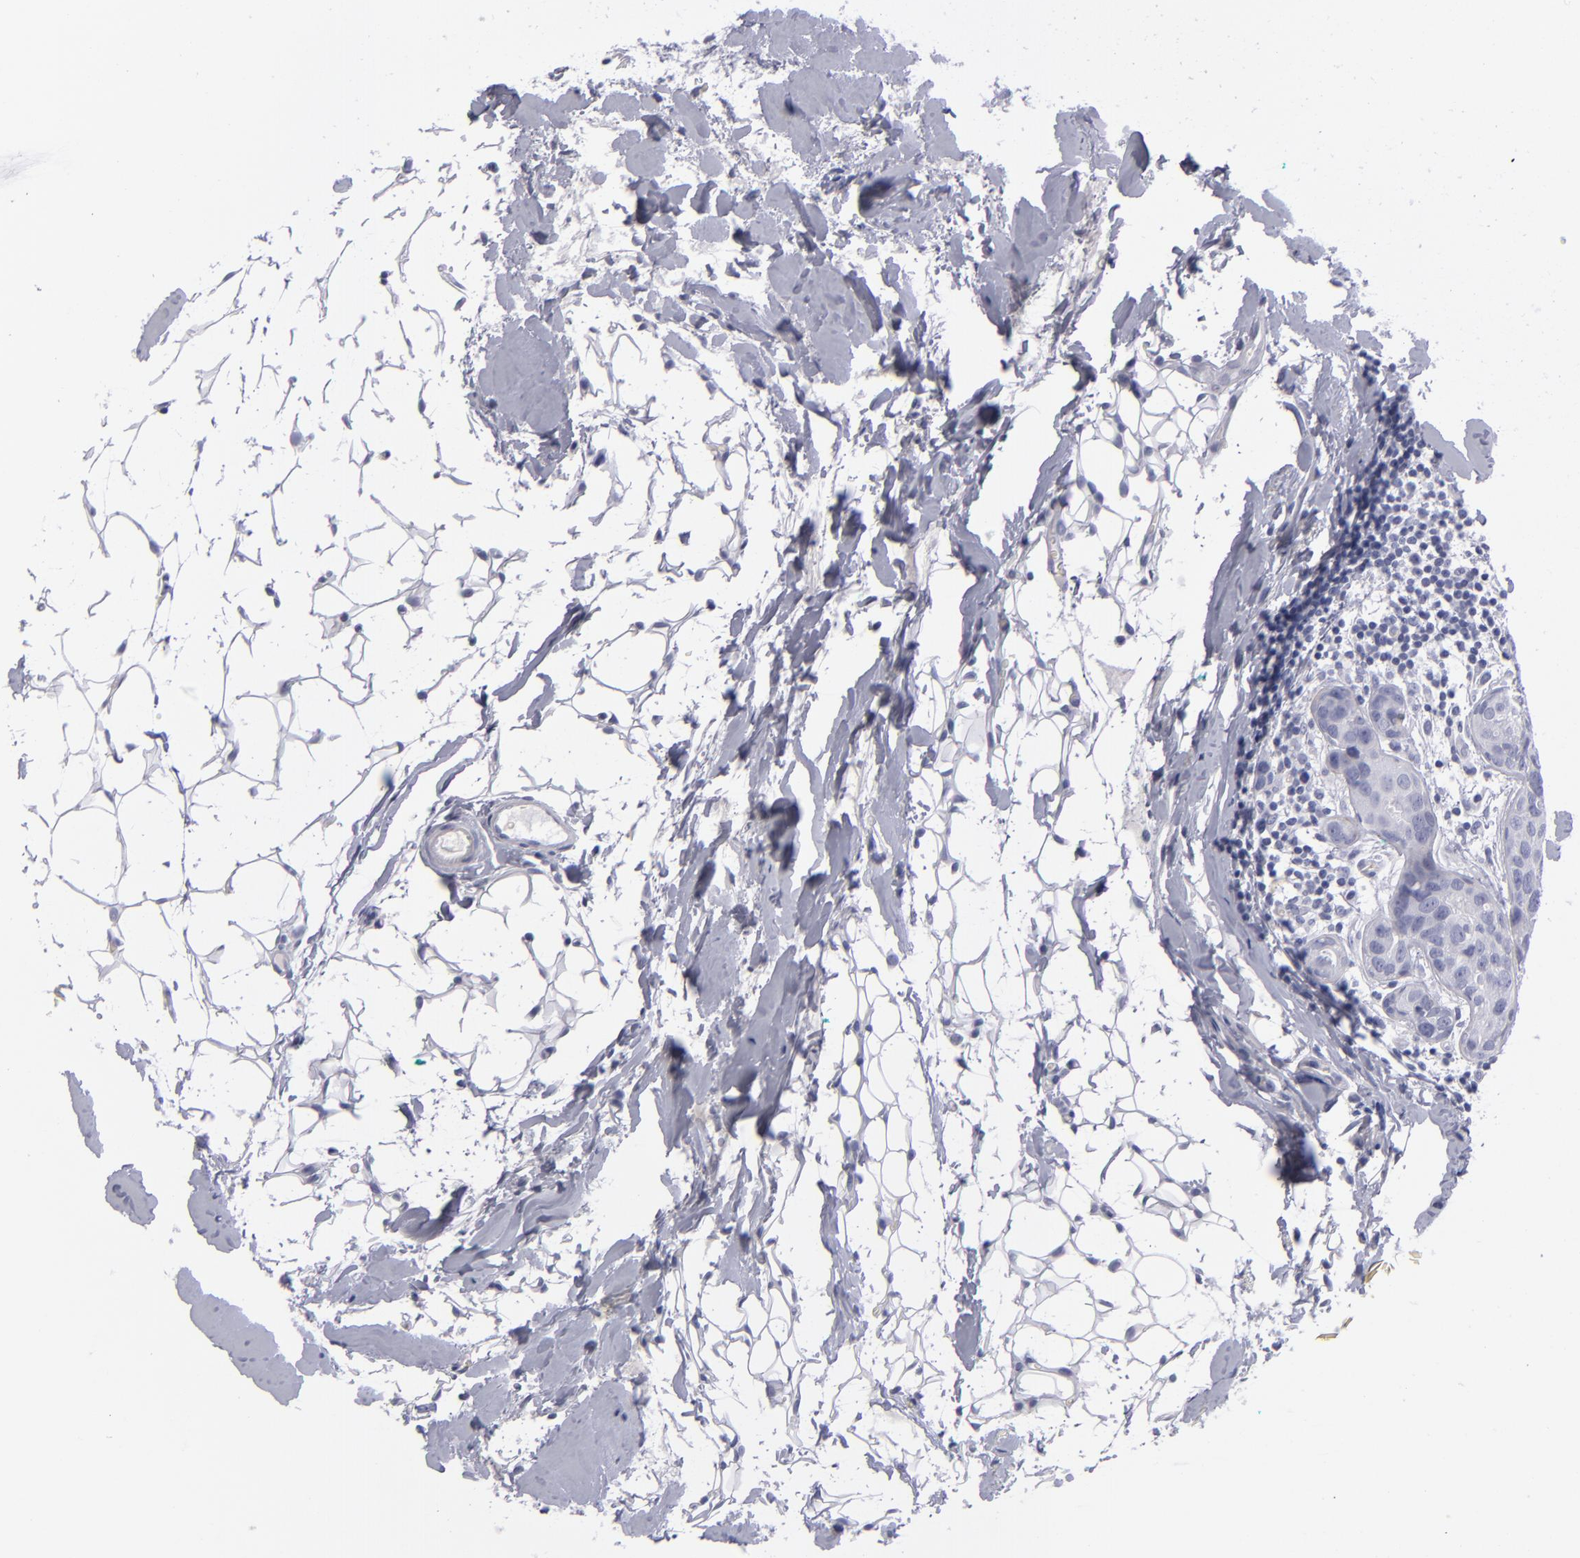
{"staining": {"intensity": "negative", "quantity": "none", "location": "none"}, "tissue": "breast cancer", "cell_type": "Tumor cells", "image_type": "cancer", "snomed": [{"axis": "morphology", "description": "Duct carcinoma"}, {"axis": "topography", "description": "Breast"}], "caption": "This is a histopathology image of immunohistochemistry (IHC) staining of breast cancer, which shows no staining in tumor cells. (DAB immunohistochemistry (IHC) visualized using brightfield microscopy, high magnification).", "gene": "ITGB4", "patient": {"sex": "female", "age": 24}}